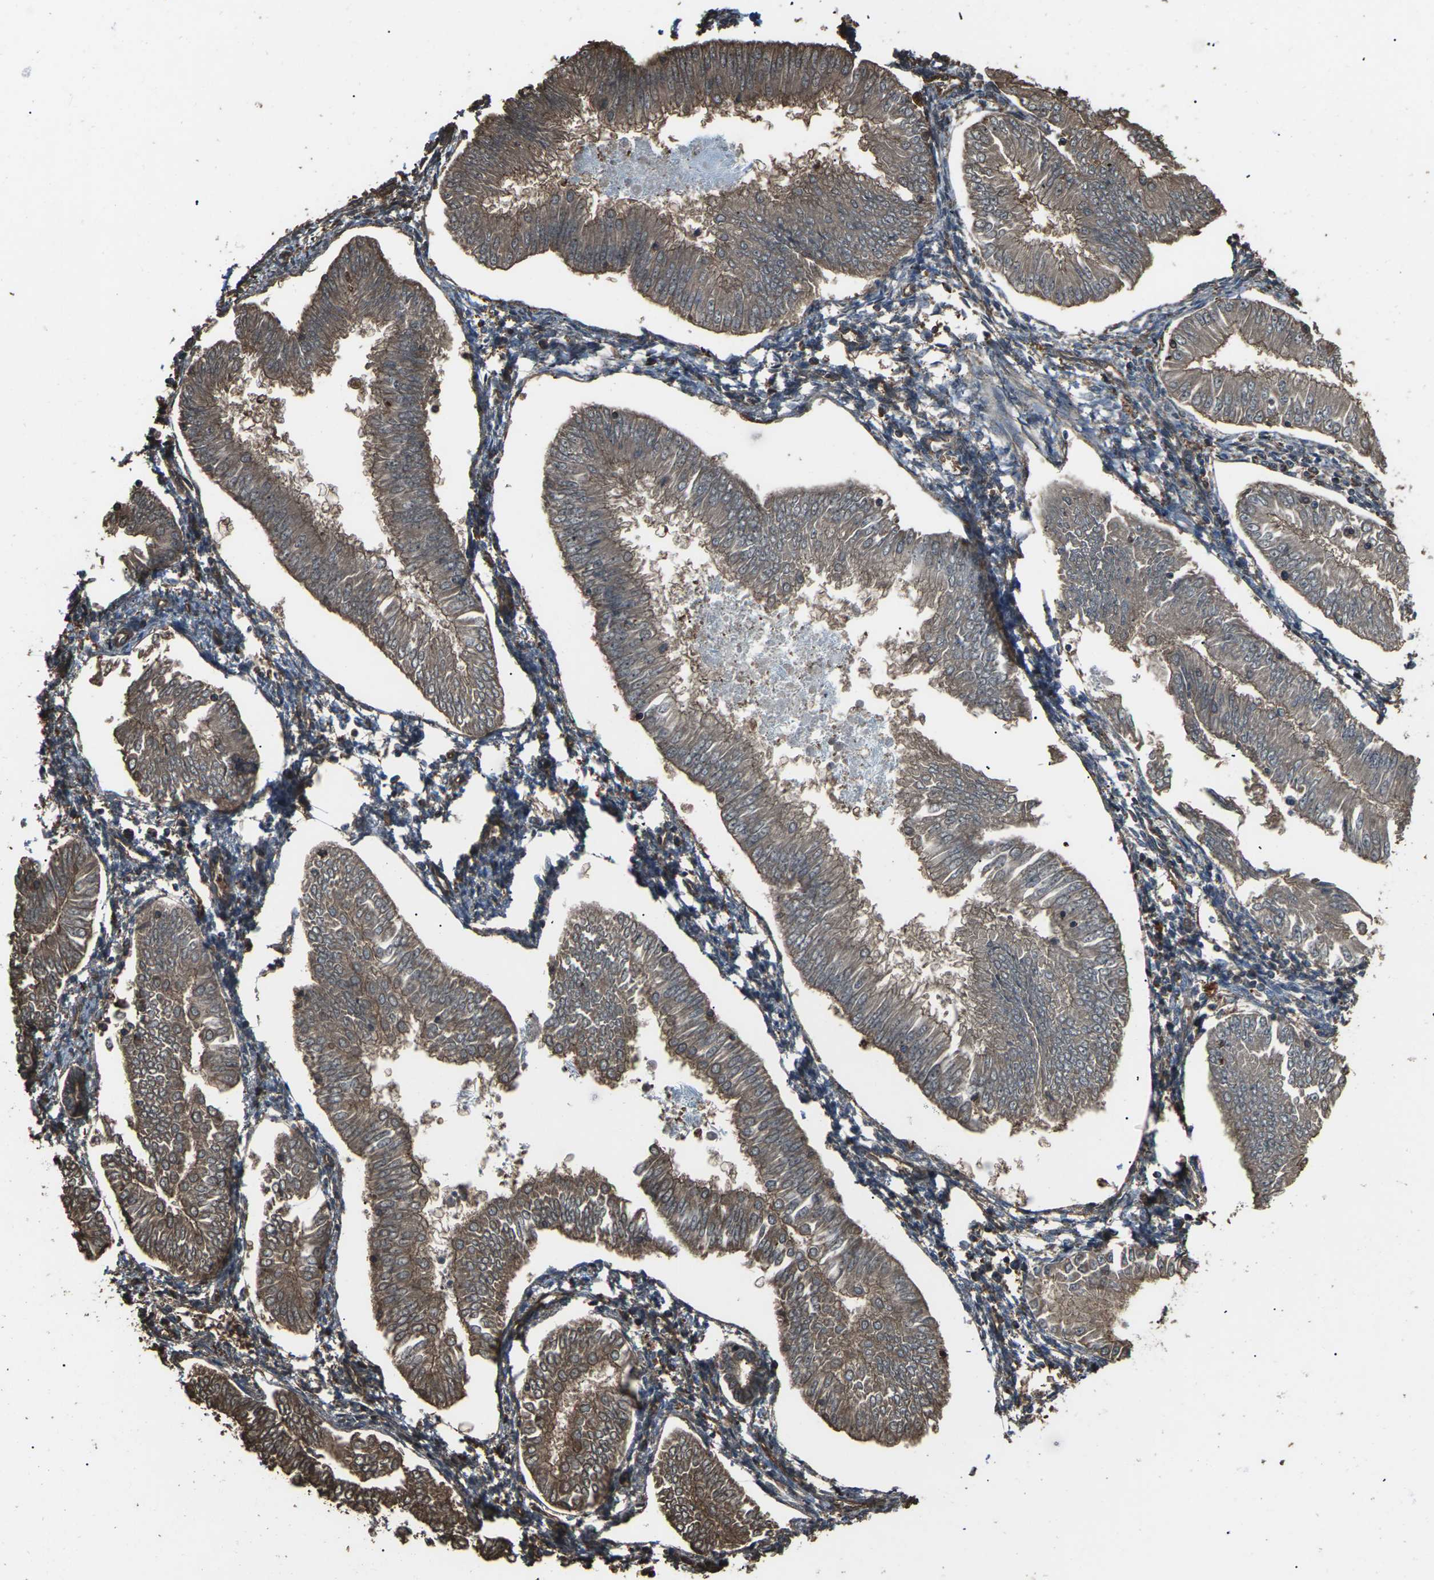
{"staining": {"intensity": "moderate", "quantity": ">75%", "location": "cytoplasmic/membranous"}, "tissue": "endometrial cancer", "cell_type": "Tumor cells", "image_type": "cancer", "snomed": [{"axis": "morphology", "description": "Adenocarcinoma, NOS"}, {"axis": "topography", "description": "Endometrium"}], "caption": "The image reveals immunohistochemical staining of endometrial cancer (adenocarcinoma). There is moderate cytoplasmic/membranous positivity is identified in approximately >75% of tumor cells.", "gene": "DHPS", "patient": {"sex": "female", "age": 53}}